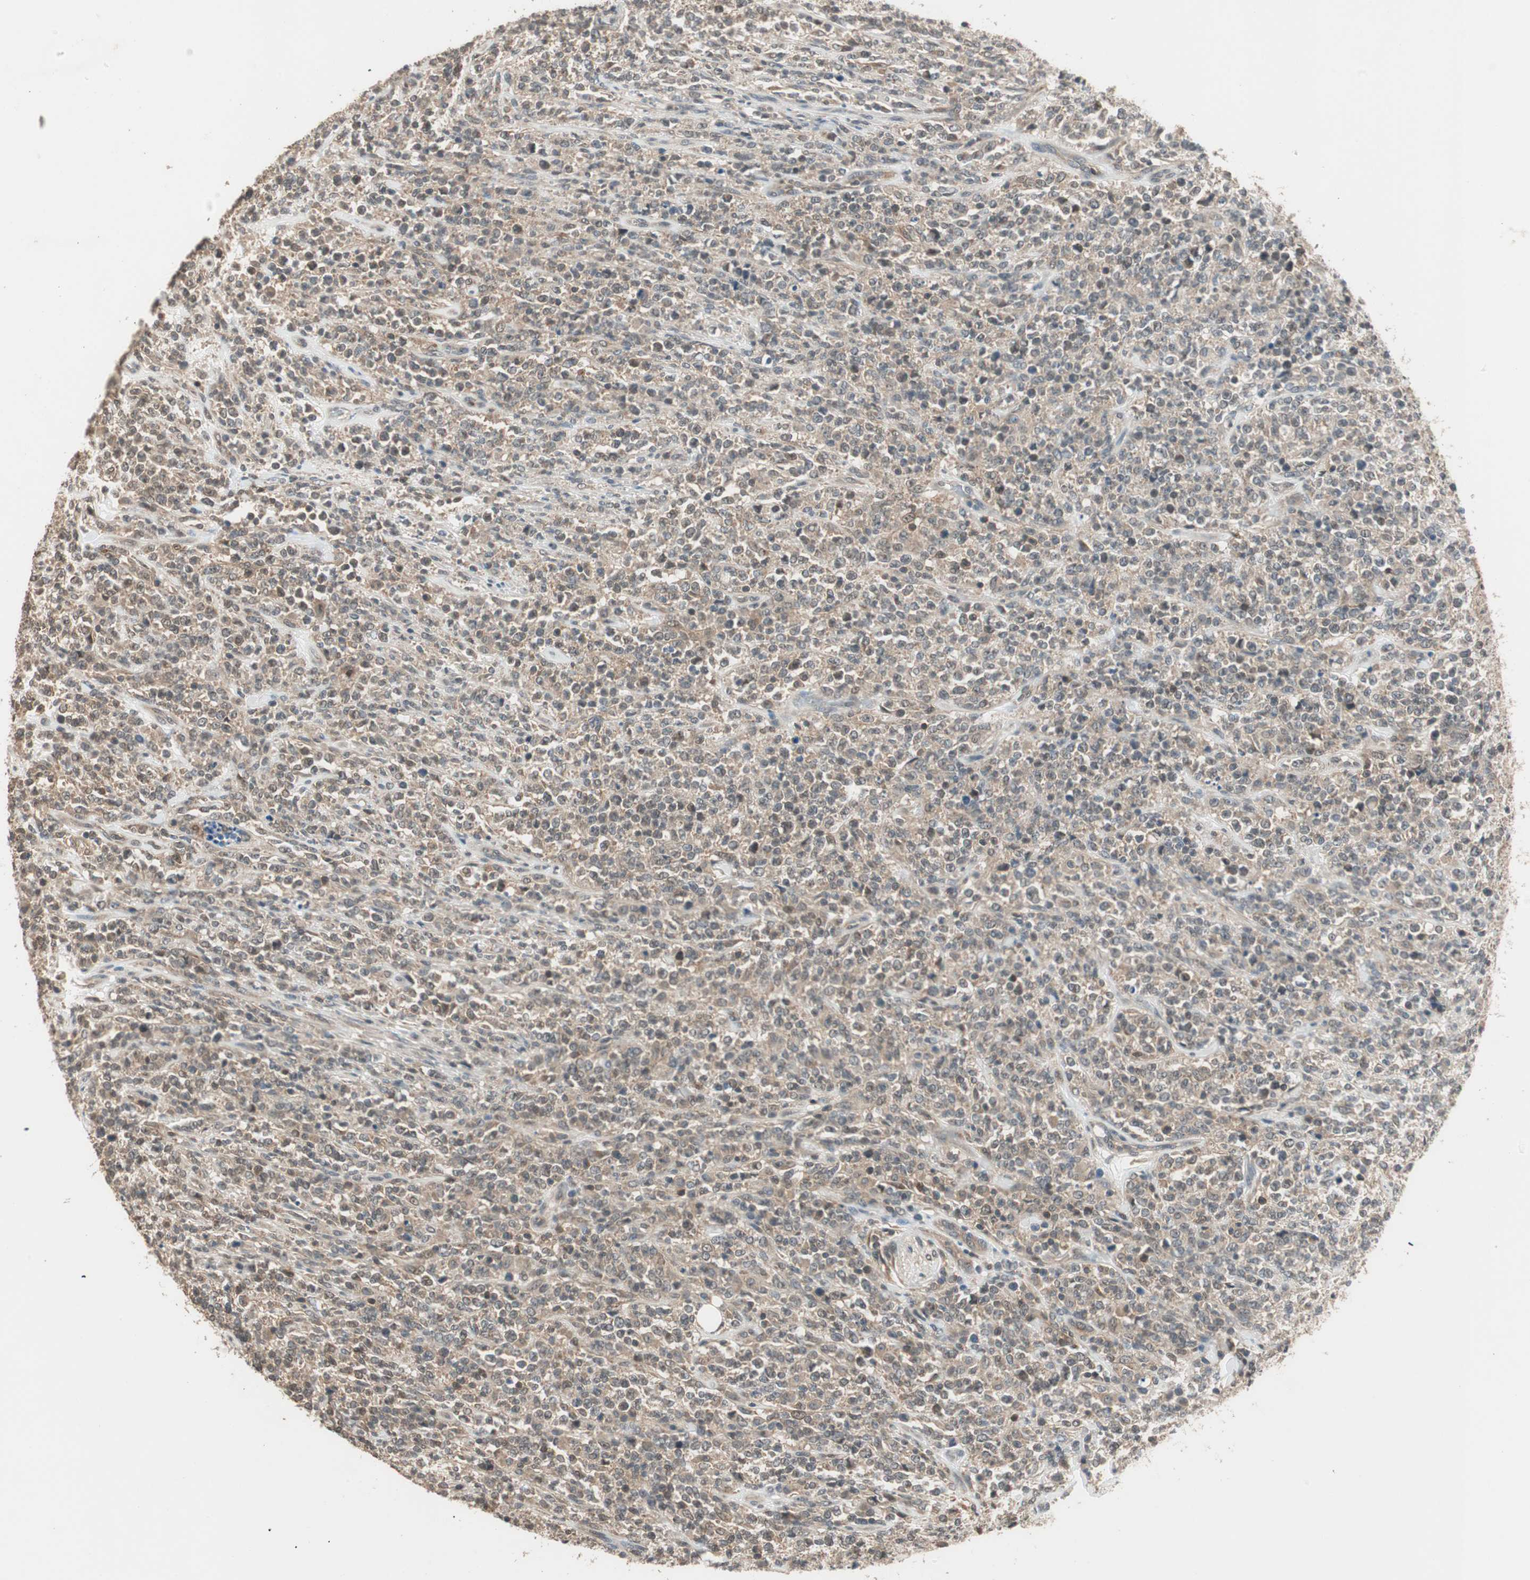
{"staining": {"intensity": "weak", "quantity": ">75%", "location": "cytoplasmic/membranous"}, "tissue": "lymphoma", "cell_type": "Tumor cells", "image_type": "cancer", "snomed": [{"axis": "morphology", "description": "Malignant lymphoma, non-Hodgkin's type, High grade"}, {"axis": "topography", "description": "Soft tissue"}], "caption": "Tumor cells demonstrate low levels of weak cytoplasmic/membranous staining in about >75% of cells in human lymphoma. Nuclei are stained in blue.", "gene": "TRIM21", "patient": {"sex": "male", "age": 18}}